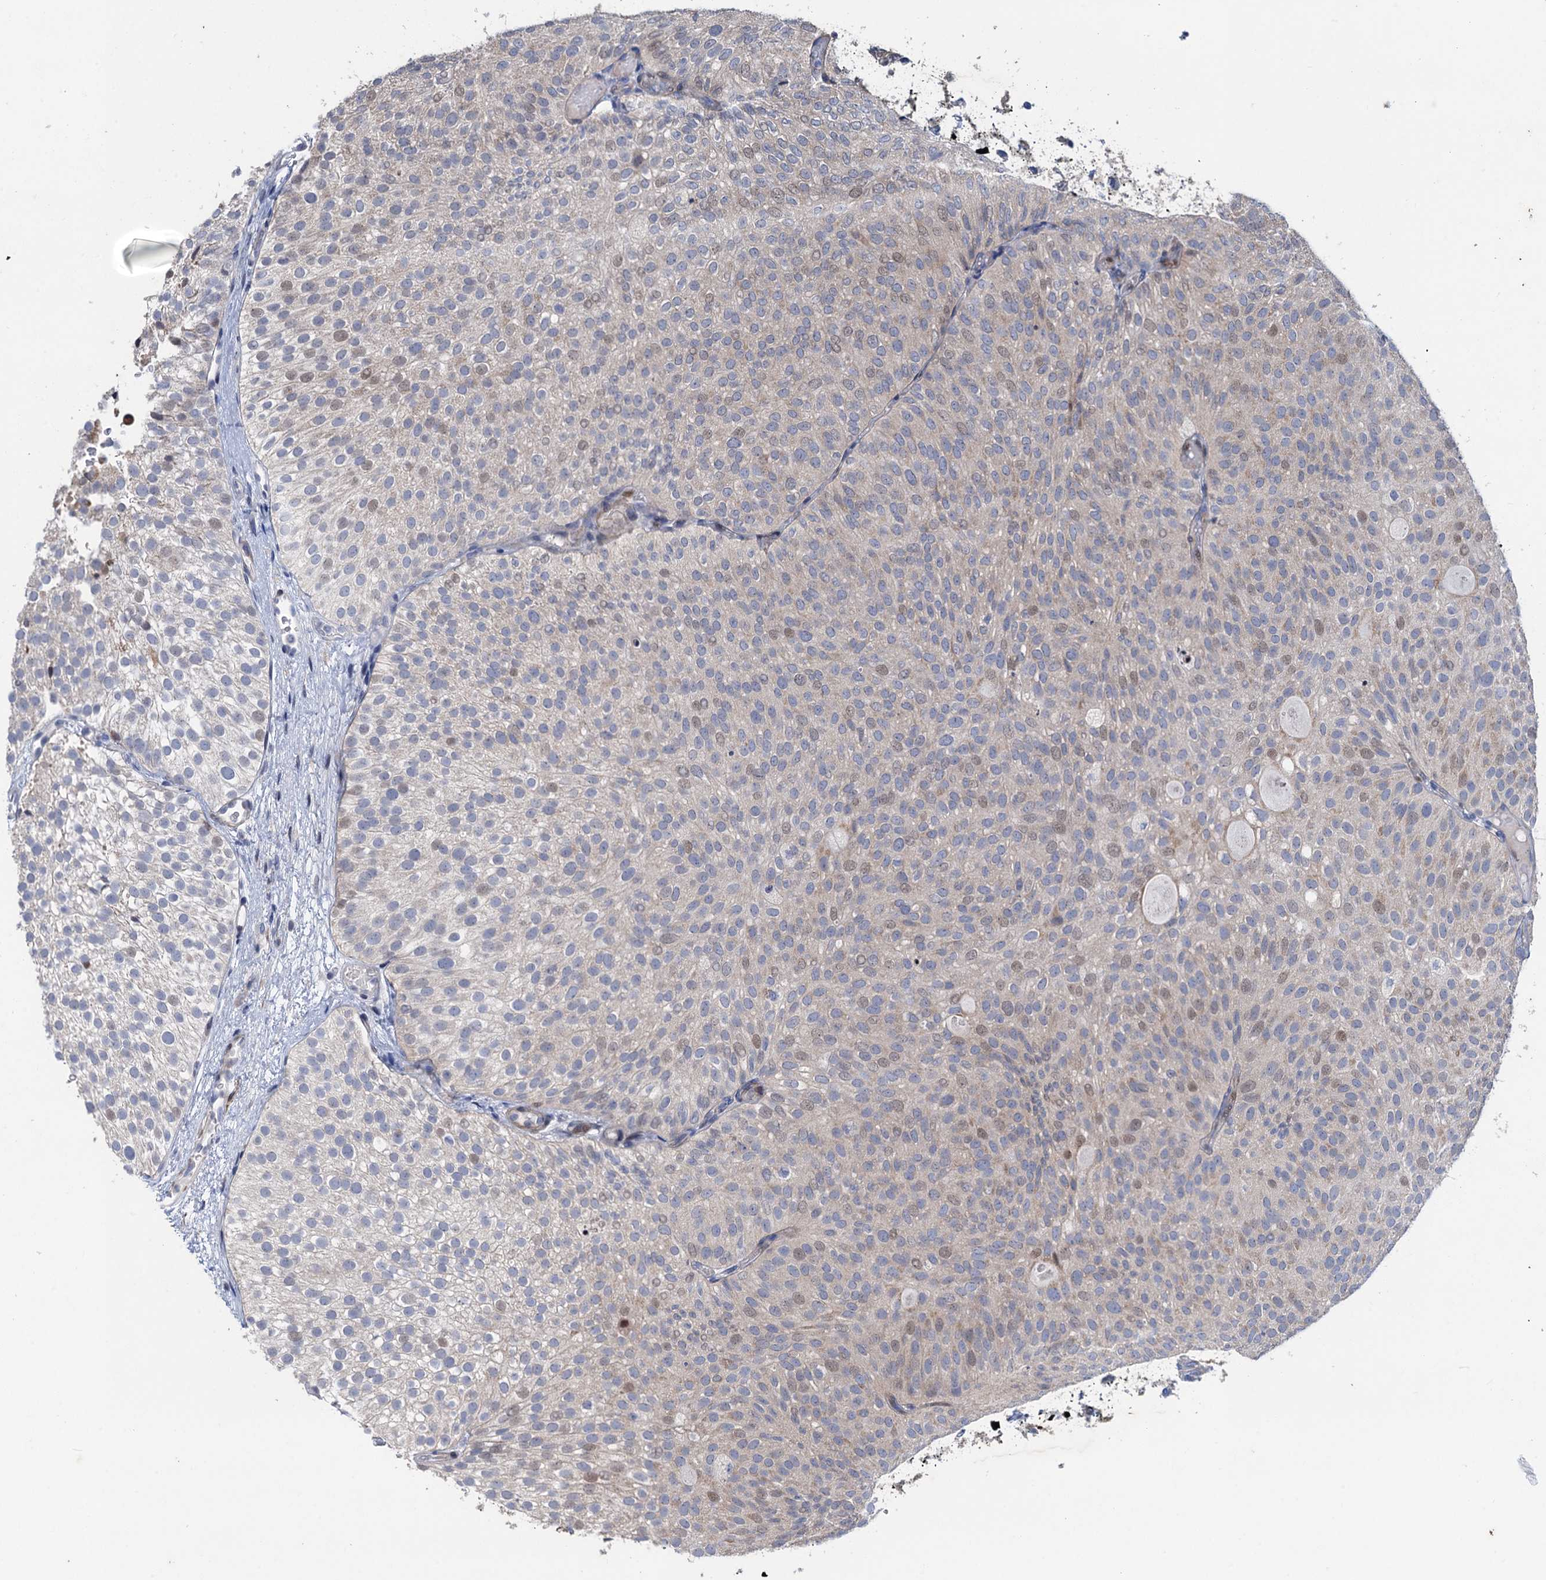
{"staining": {"intensity": "weak", "quantity": "25%-75%", "location": "nuclear"}, "tissue": "urothelial cancer", "cell_type": "Tumor cells", "image_type": "cancer", "snomed": [{"axis": "morphology", "description": "Urothelial carcinoma, Low grade"}, {"axis": "topography", "description": "Urinary bladder"}], "caption": "Brown immunohistochemical staining in urothelial cancer exhibits weak nuclear expression in about 25%-75% of tumor cells.", "gene": "ESYT3", "patient": {"sex": "male", "age": 78}}